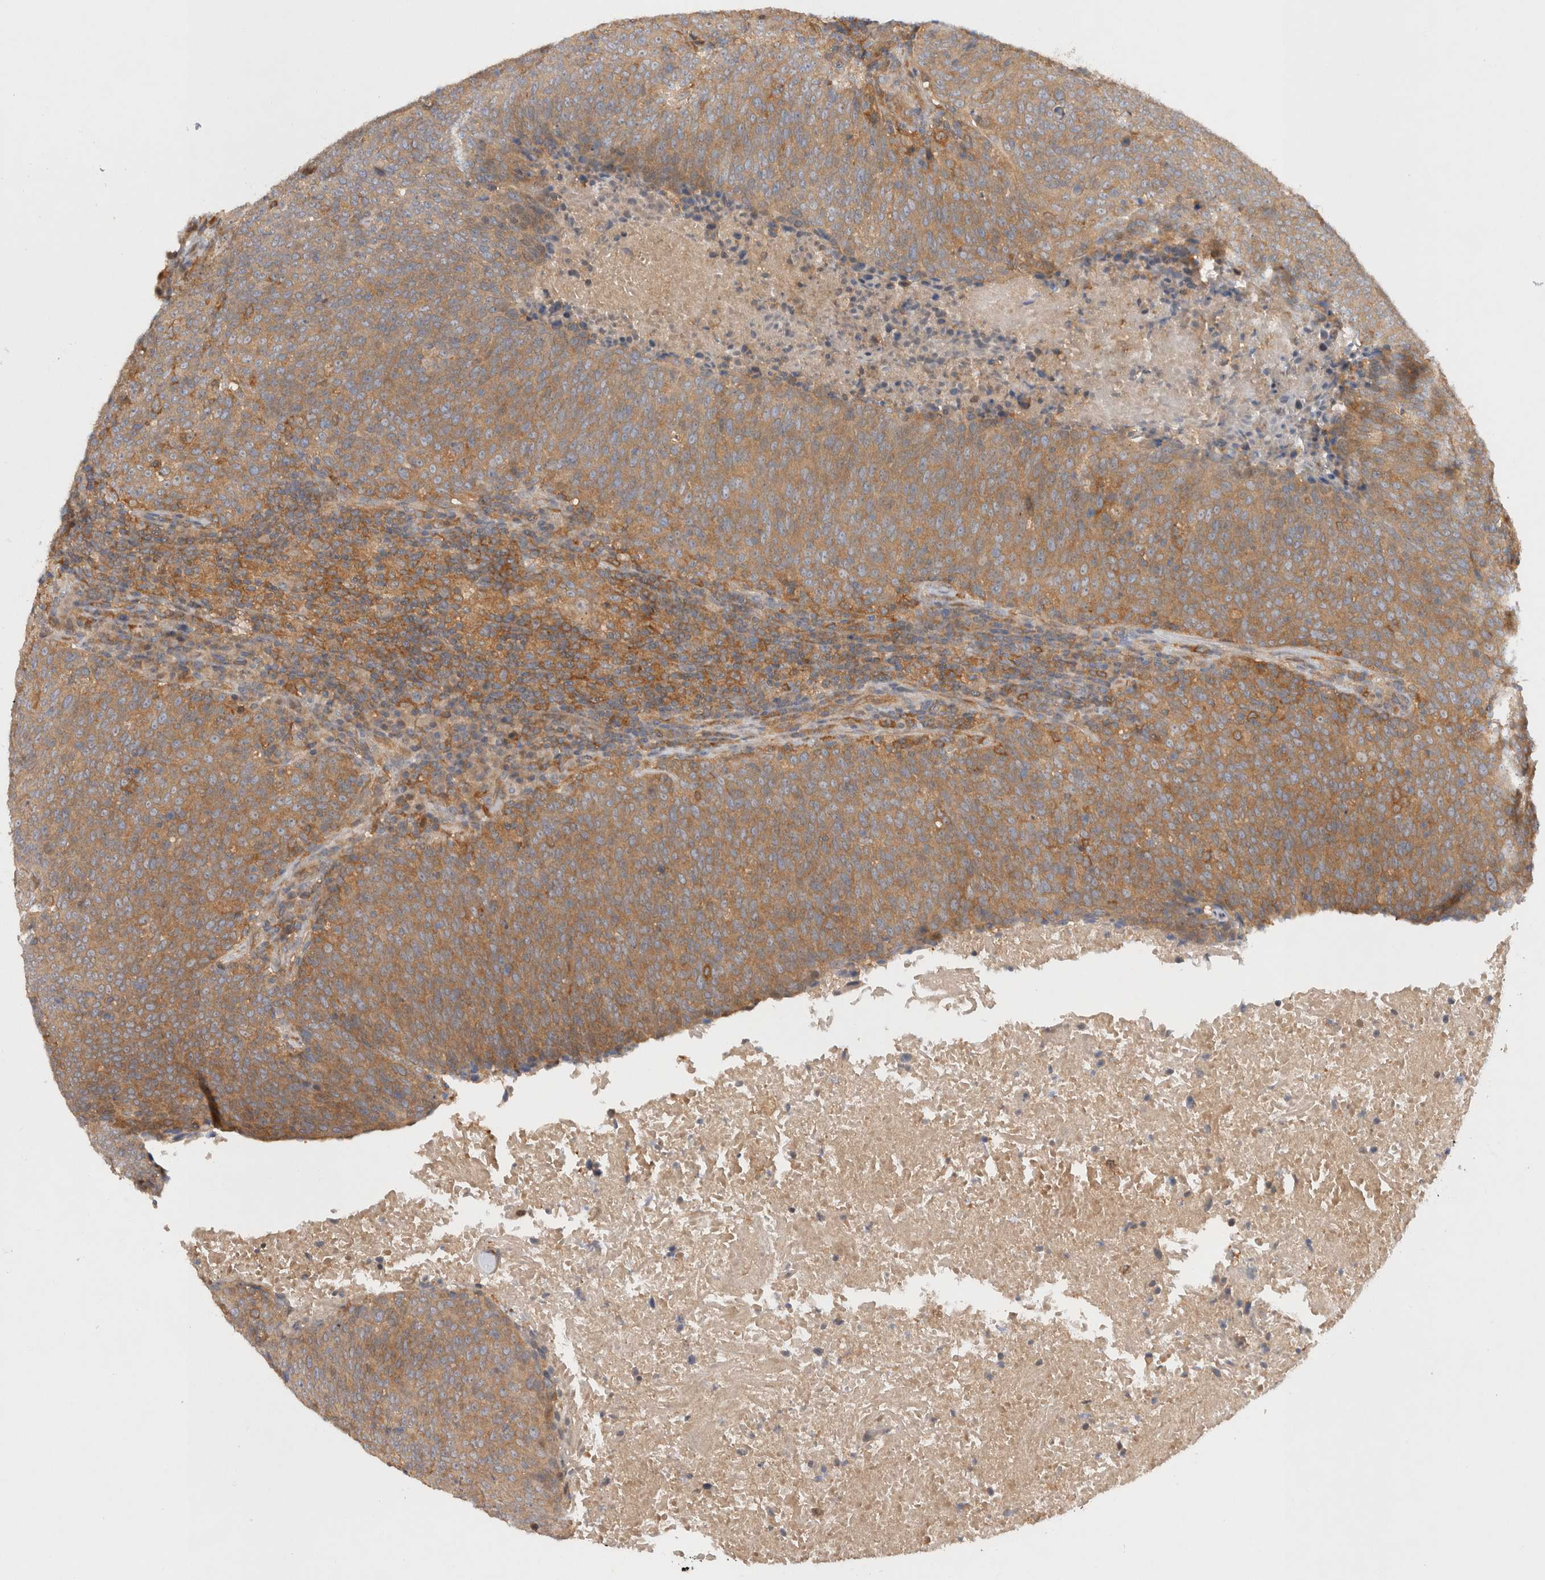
{"staining": {"intensity": "moderate", "quantity": ">75%", "location": "cytoplasmic/membranous"}, "tissue": "head and neck cancer", "cell_type": "Tumor cells", "image_type": "cancer", "snomed": [{"axis": "morphology", "description": "Squamous cell carcinoma, NOS"}, {"axis": "morphology", "description": "Squamous cell carcinoma, metastatic, NOS"}, {"axis": "topography", "description": "Lymph node"}, {"axis": "topography", "description": "Head-Neck"}], "caption": "The immunohistochemical stain shows moderate cytoplasmic/membranous positivity in tumor cells of head and neck cancer (squamous cell carcinoma) tissue.", "gene": "HTT", "patient": {"sex": "male", "age": 62}}